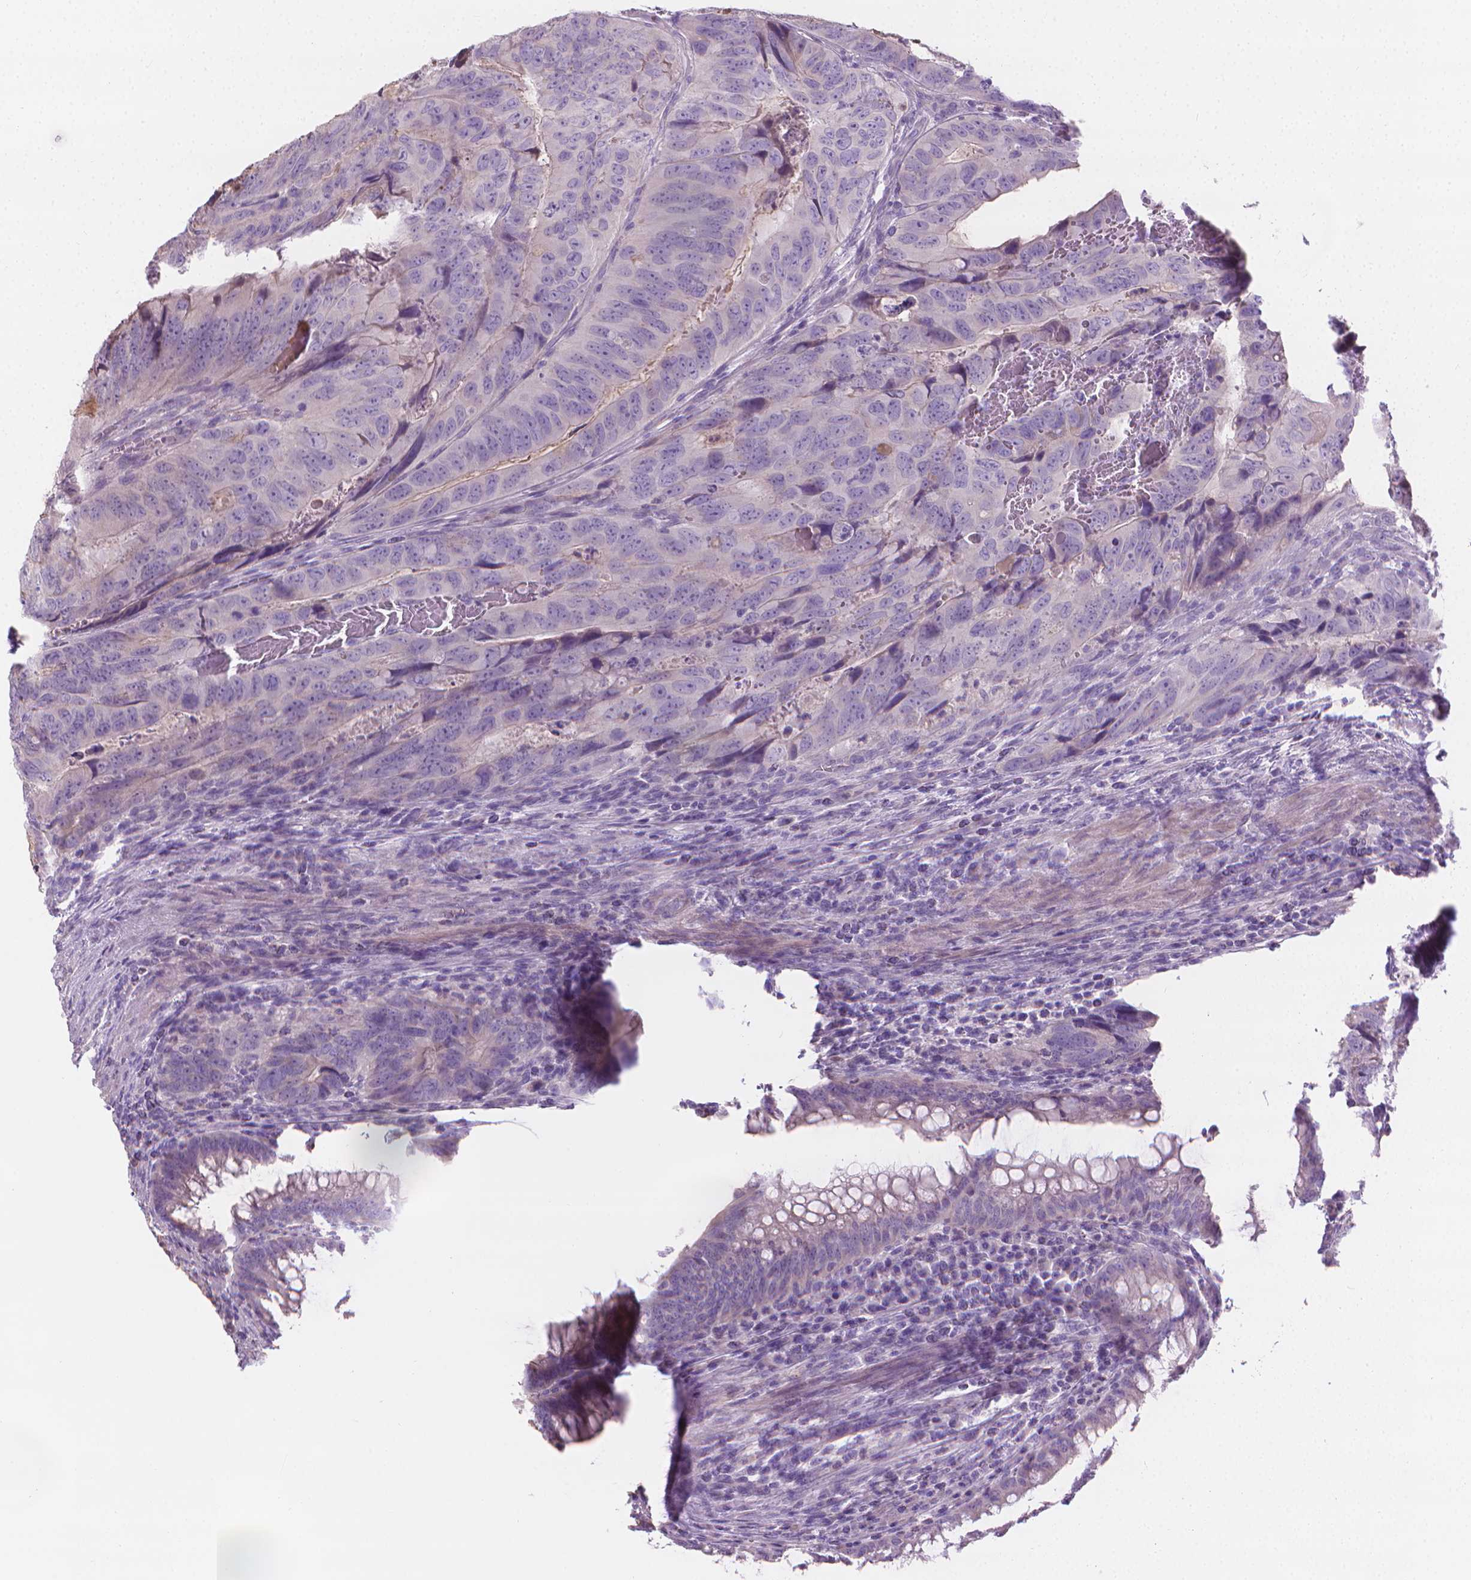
{"staining": {"intensity": "negative", "quantity": "none", "location": "none"}, "tissue": "colorectal cancer", "cell_type": "Tumor cells", "image_type": "cancer", "snomed": [{"axis": "morphology", "description": "Adenocarcinoma, NOS"}, {"axis": "topography", "description": "Colon"}], "caption": "A high-resolution micrograph shows immunohistochemistry staining of adenocarcinoma (colorectal), which exhibits no significant expression in tumor cells.", "gene": "CABCOCO1", "patient": {"sex": "male", "age": 79}}